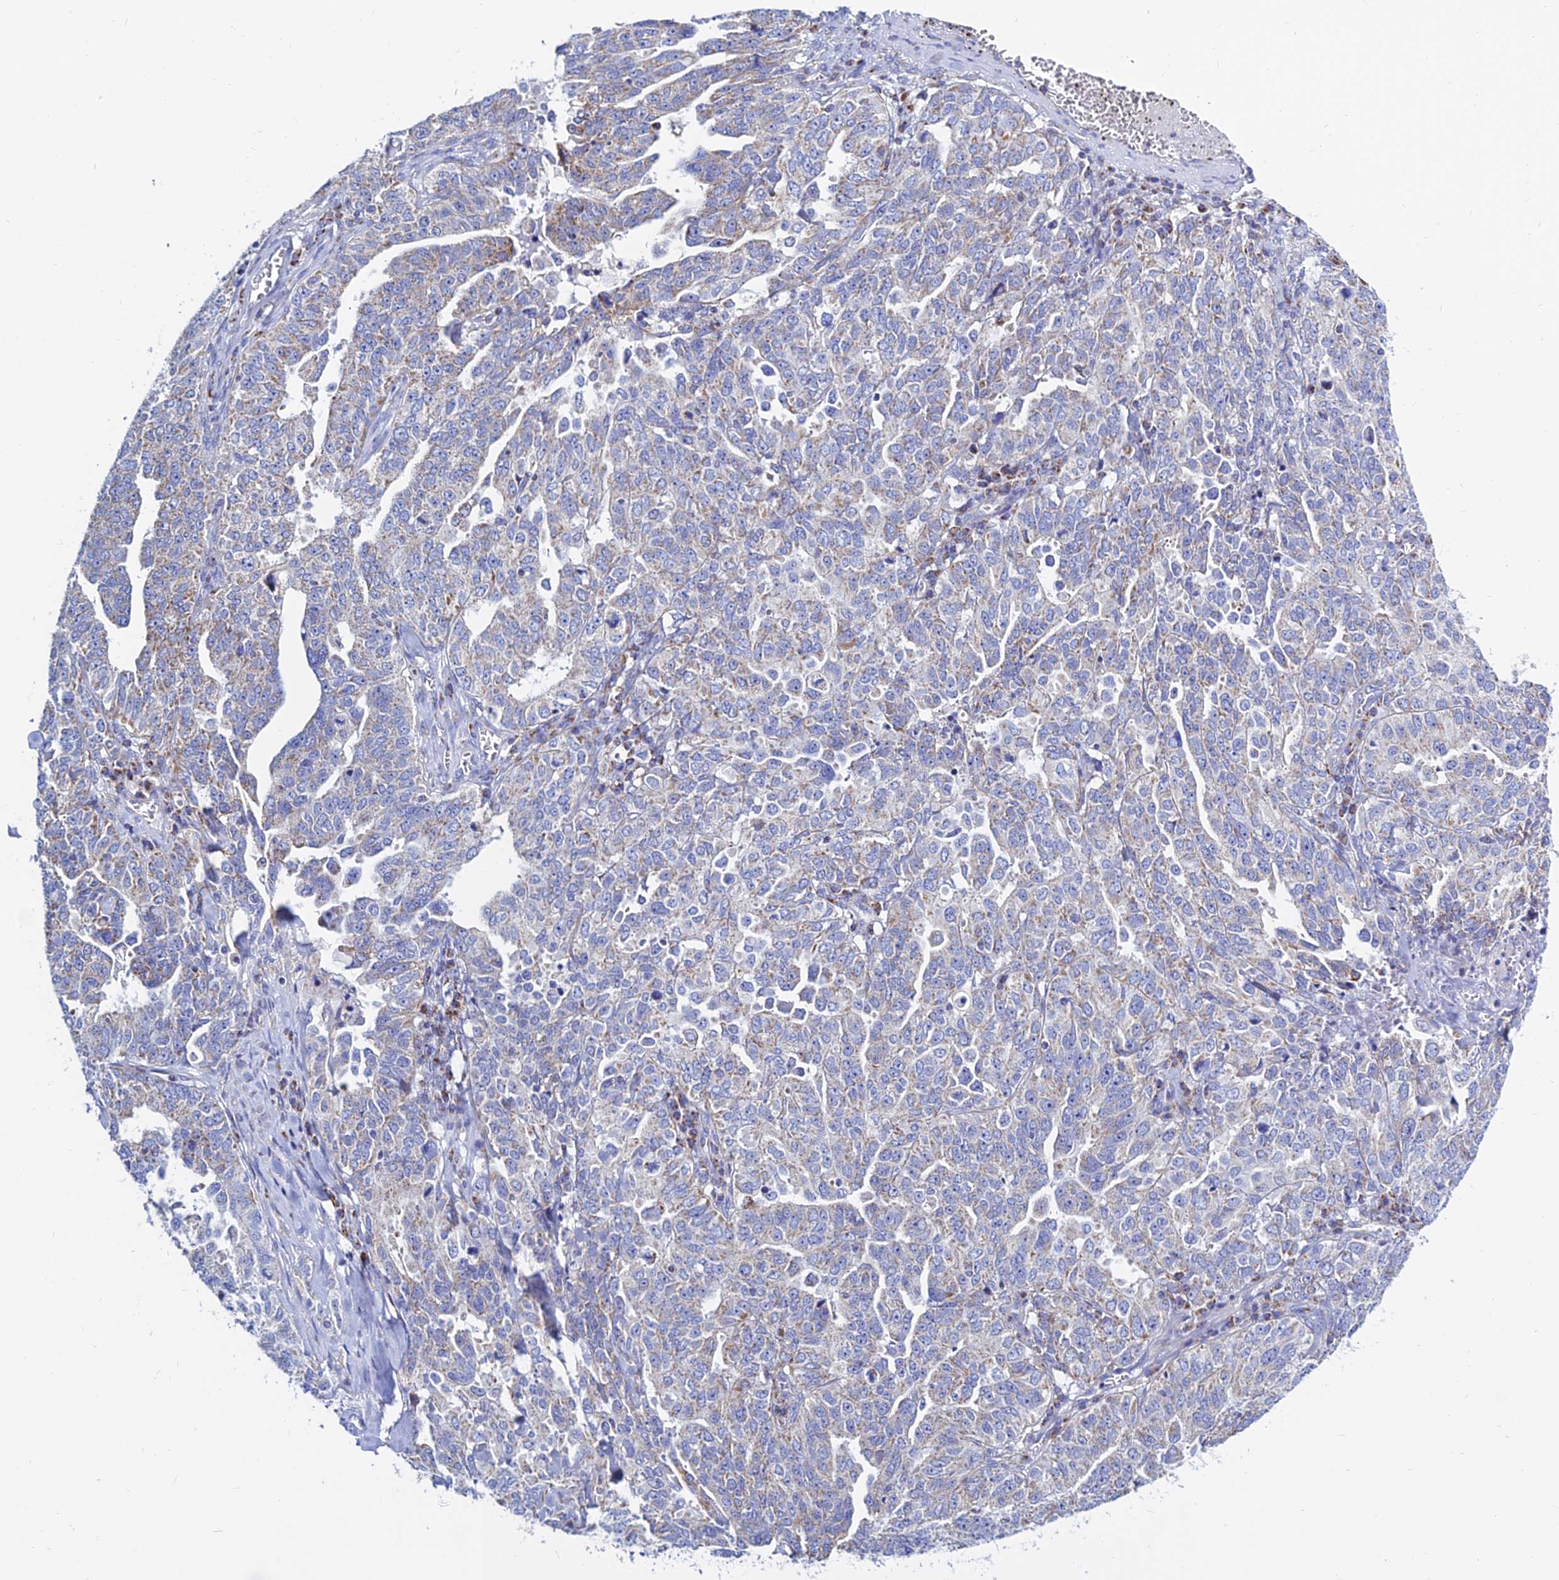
{"staining": {"intensity": "weak", "quantity": "<25%", "location": "cytoplasmic/membranous"}, "tissue": "ovarian cancer", "cell_type": "Tumor cells", "image_type": "cancer", "snomed": [{"axis": "morphology", "description": "Carcinoma, endometroid"}, {"axis": "topography", "description": "Ovary"}], "caption": "Ovarian cancer (endometroid carcinoma) stained for a protein using immunohistochemistry (IHC) shows no staining tumor cells.", "gene": "MGST1", "patient": {"sex": "female", "age": 62}}